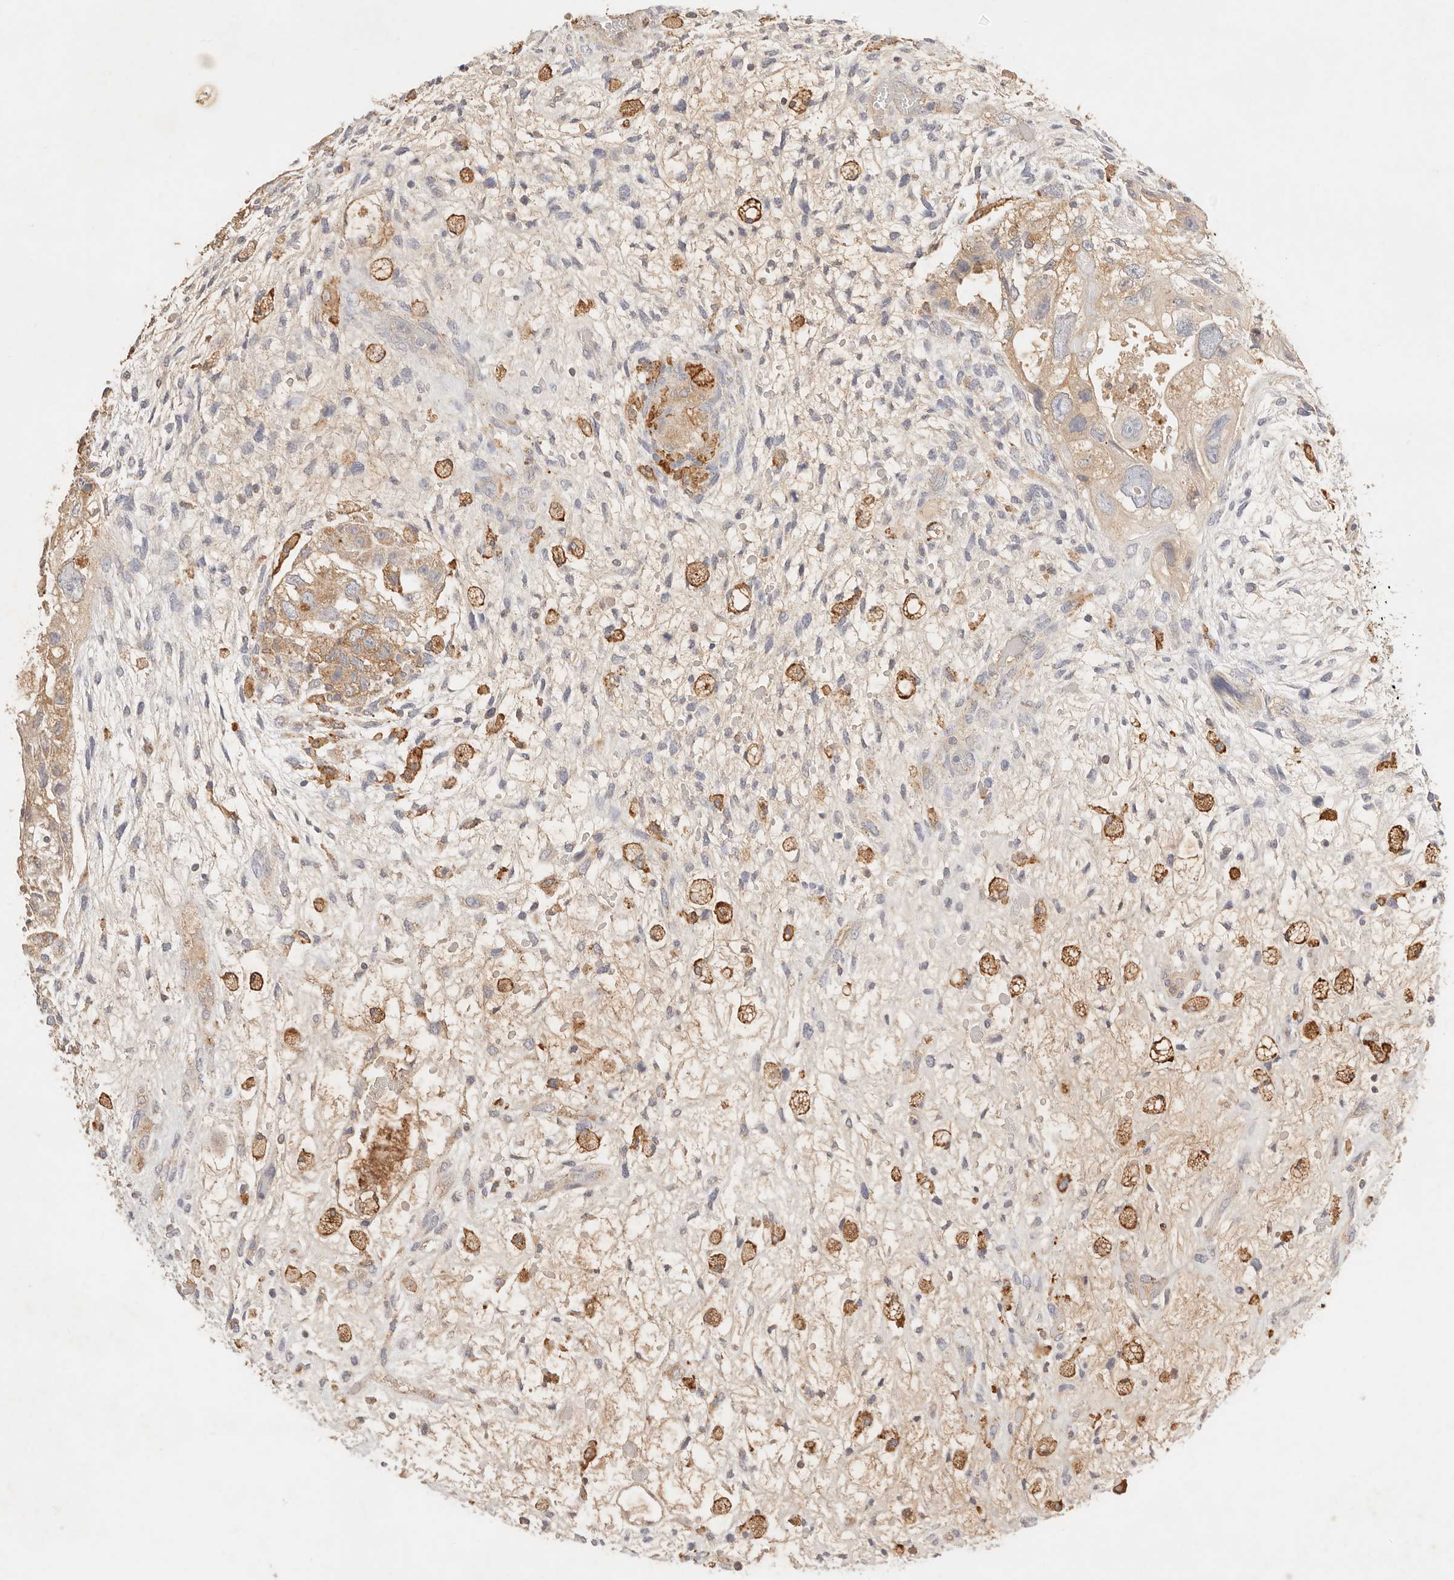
{"staining": {"intensity": "moderate", "quantity": ">75%", "location": "cytoplasmic/membranous"}, "tissue": "testis cancer", "cell_type": "Tumor cells", "image_type": "cancer", "snomed": [{"axis": "morphology", "description": "Carcinoma, Embryonal, NOS"}, {"axis": "topography", "description": "Testis"}], "caption": "Immunohistochemical staining of human testis cancer reveals medium levels of moderate cytoplasmic/membranous protein positivity in about >75% of tumor cells.", "gene": "HK2", "patient": {"sex": "male", "age": 36}}